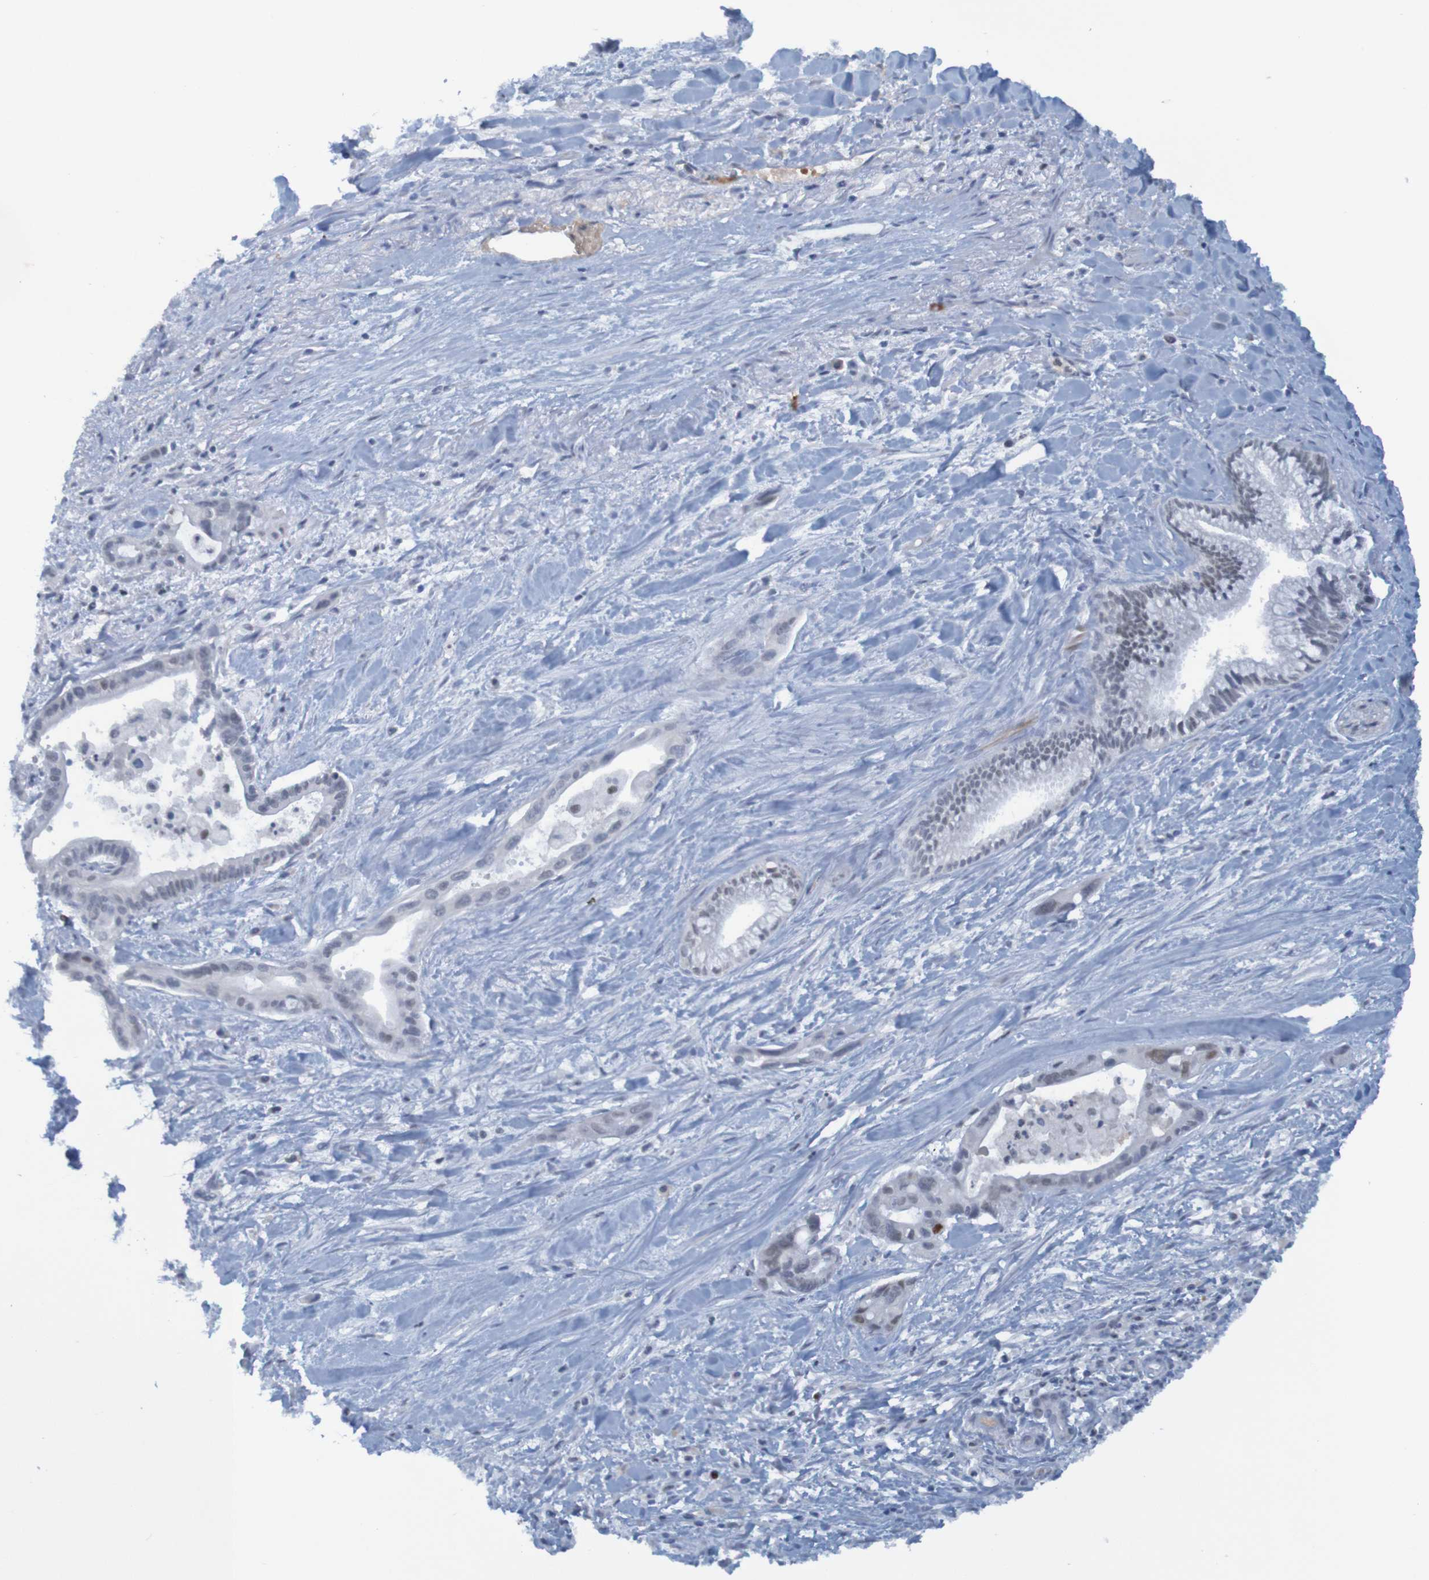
{"staining": {"intensity": "negative", "quantity": "none", "location": "none"}, "tissue": "pancreatic cancer", "cell_type": "Tumor cells", "image_type": "cancer", "snomed": [{"axis": "morphology", "description": "Adenocarcinoma, NOS"}, {"axis": "topography", "description": "Pancreas"}], "caption": "Immunohistochemistry of human pancreatic cancer displays no expression in tumor cells.", "gene": "USP36", "patient": {"sex": "male", "age": 70}}